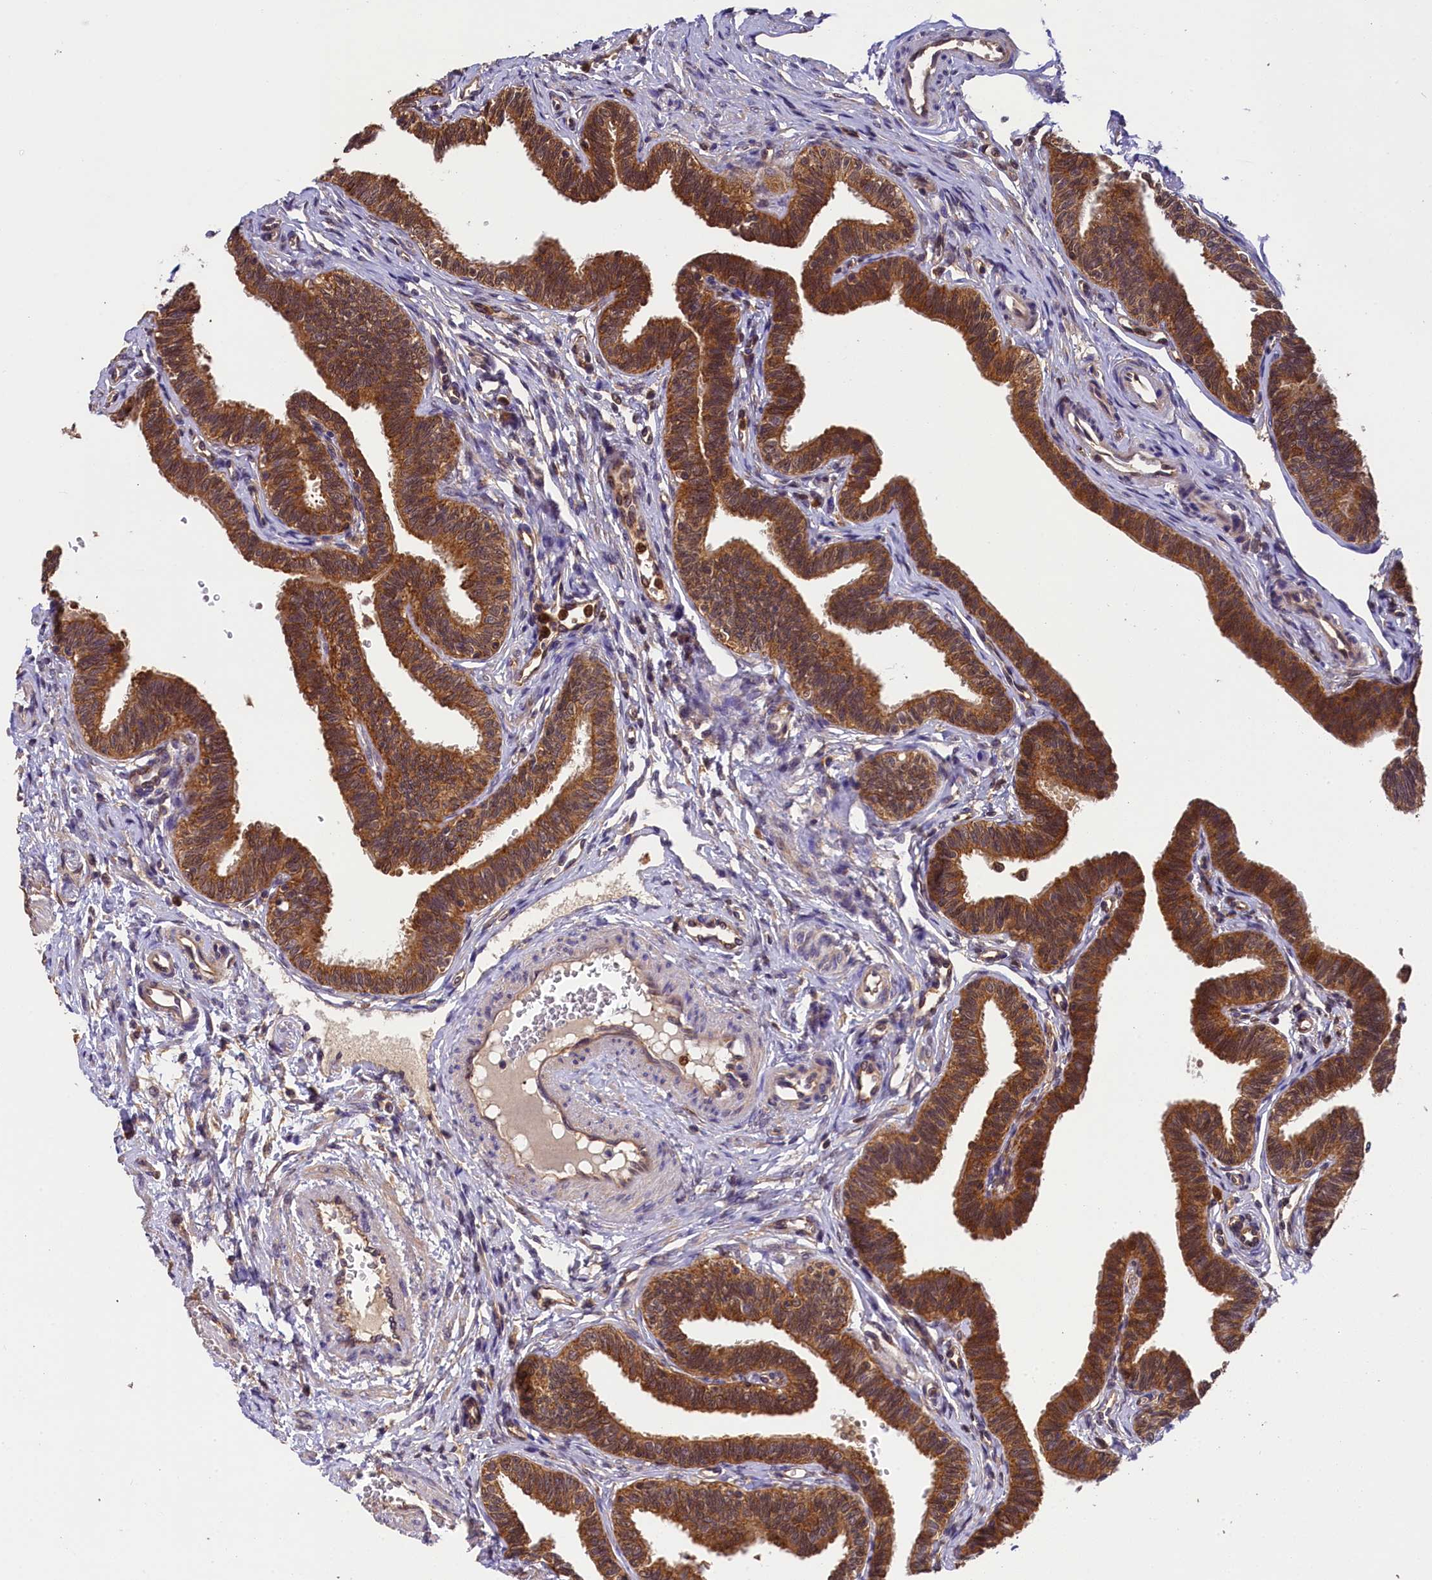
{"staining": {"intensity": "strong", "quantity": ">75%", "location": "cytoplasmic/membranous,nuclear"}, "tissue": "fallopian tube", "cell_type": "Glandular cells", "image_type": "normal", "snomed": [{"axis": "morphology", "description": "Normal tissue, NOS"}, {"axis": "topography", "description": "Fallopian tube"}, {"axis": "topography", "description": "Ovary"}], "caption": "Immunohistochemistry staining of unremarkable fallopian tube, which demonstrates high levels of strong cytoplasmic/membranous,nuclear positivity in approximately >75% of glandular cells indicating strong cytoplasmic/membranous,nuclear protein positivity. The staining was performed using DAB (3,3'-diaminobenzidine) (brown) for protein detection and nuclei were counterstained in hematoxylin (blue).", "gene": "EIF6", "patient": {"sex": "female", "age": 23}}